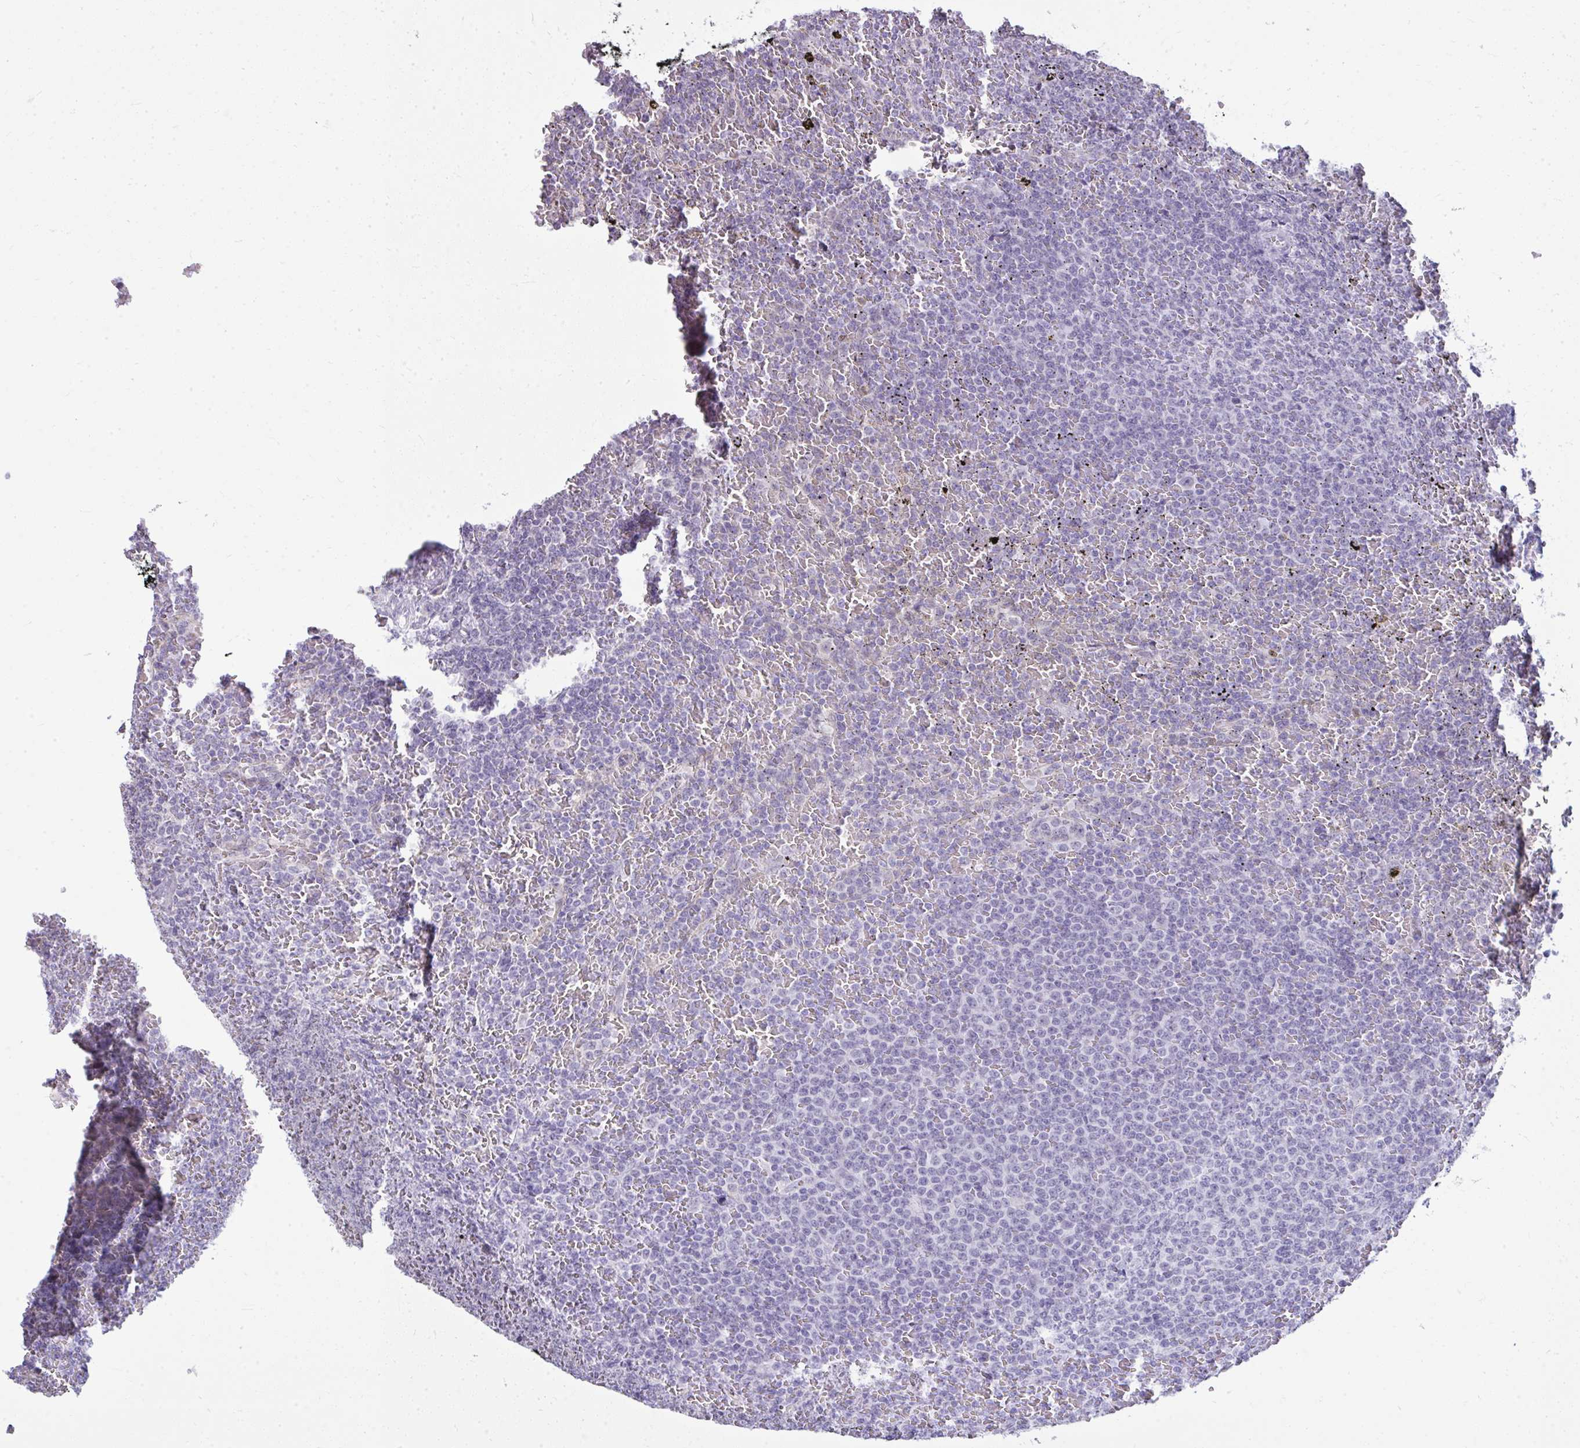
{"staining": {"intensity": "negative", "quantity": "none", "location": "none"}, "tissue": "lymphoma", "cell_type": "Tumor cells", "image_type": "cancer", "snomed": [{"axis": "morphology", "description": "Malignant lymphoma, non-Hodgkin's type, Low grade"}, {"axis": "topography", "description": "Spleen"}], "caption": "Protein analysis of low-grade malignant lymphoma, non-Hodgkin's type reveals no significant expression in tumor cells. The staining is performed using DAB (3,3'-diaminobenzidine) brown chromogen with nuclei counter-stained in using hematoxylin.", "gene": "NPPA", "patient": {"sex": "female", "age": 77}}